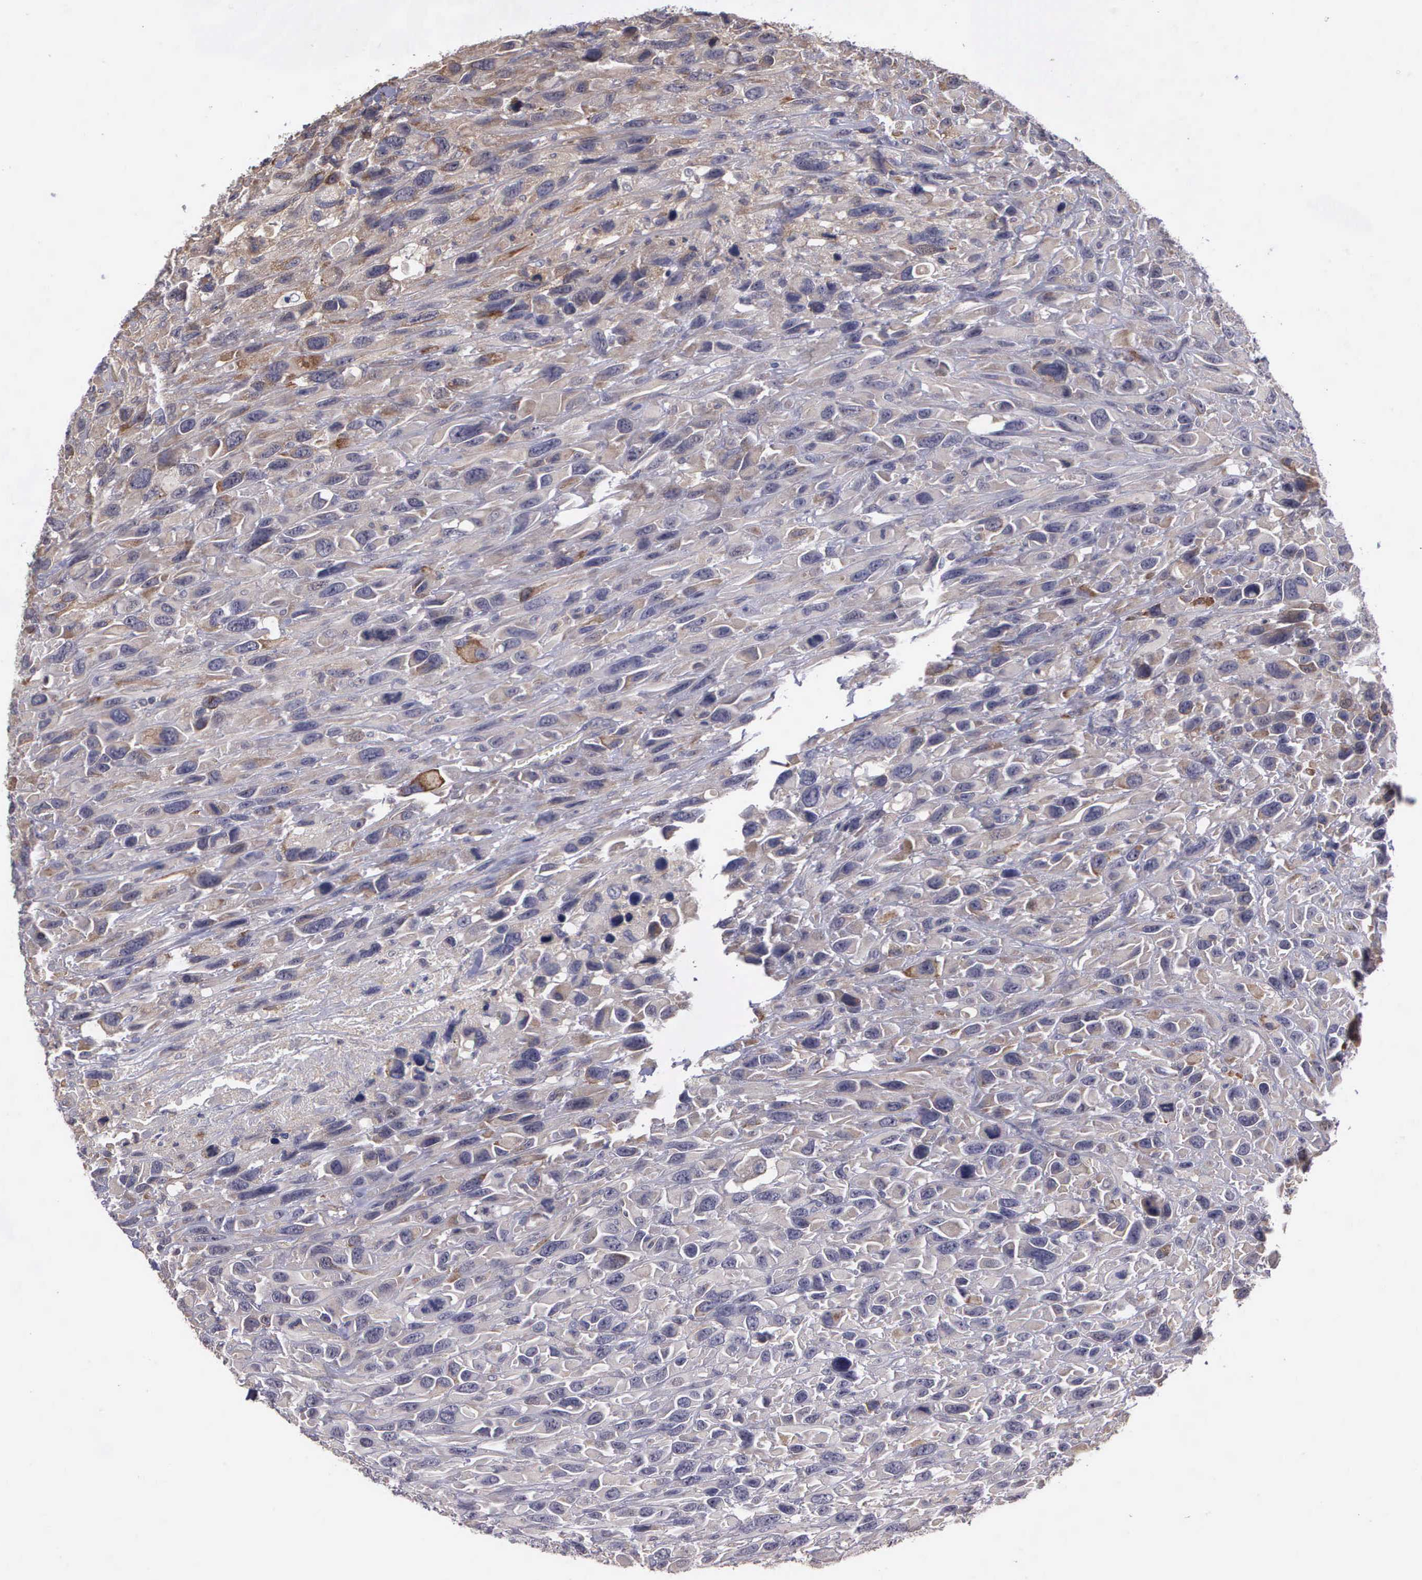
{"staining": {"intensity": "weak", "quantity": ">75%", "location": "cytoplasmic/membranous"}, "tissue": "renal cancer", "cell_type": "Tumor cells", "image_type": "cancer", "snomed": [{"axis": "morphology", "description": "Adenocarcinoma, NOS"}, {"axis": "topography", "description": "Kidney"}], "caption": "IHC histopathology image of human adenocarcinoma (renal) stained for a protein (brown), which shows low levels of weak cytoplasmic/membranous expression in approximately >75% of tumor cells.", "gene": "RTL10", "patient": {"sex": "male", "age": 79}}